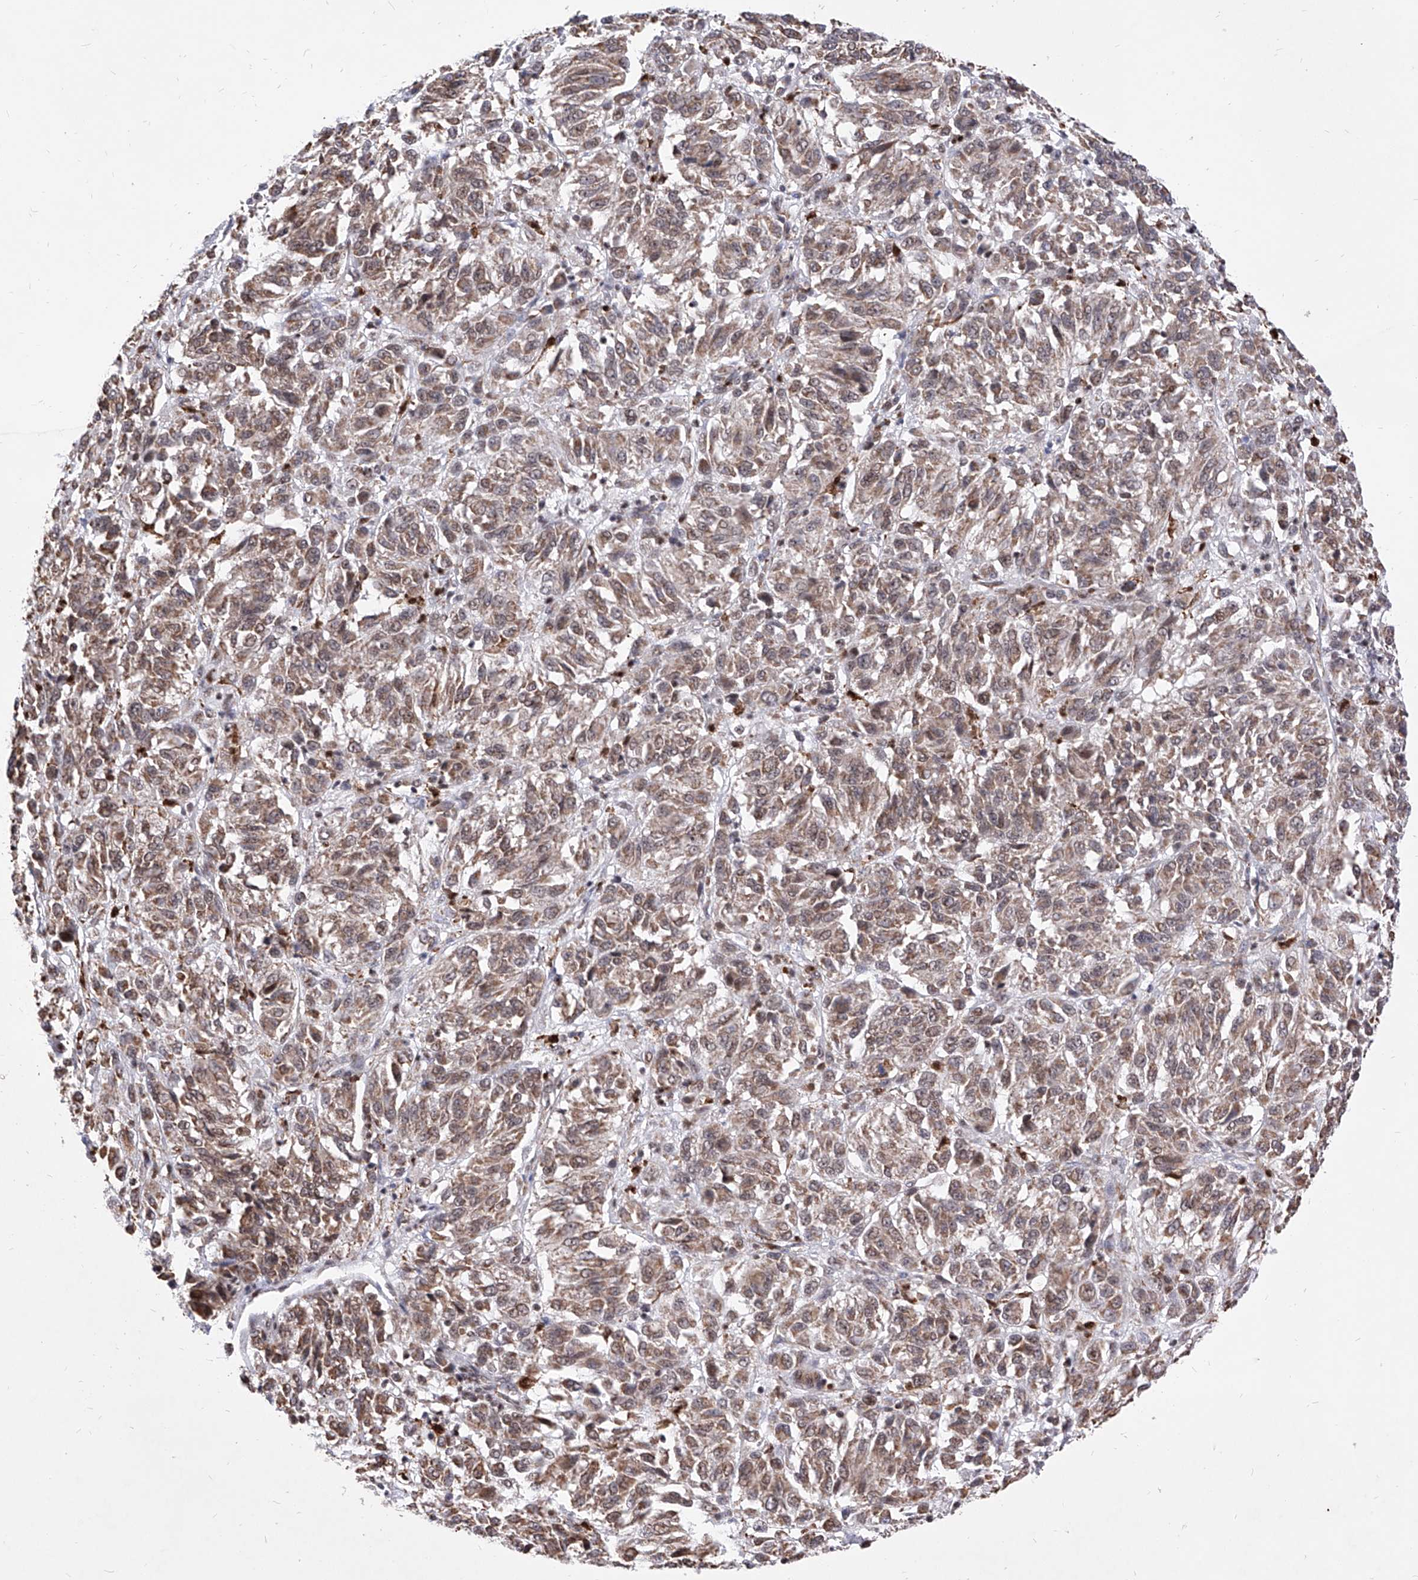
{"staining": {"intensity": "weak", "quantity": ">75%", "location": "cytoplasmic/membranous,nuclear"}, "tissue": "melanoma", "cell_type": "Tumor cells", "image_type": "cancer", "snomed": [{"axis": "morphology", "description": "Malignant melanoma, Metastatic site"}, {"axis": "topography", "description": "Lung"}], "caption": "Immunohistochemistry photomicrograph of melanoma stained for a protein (brown), which shows low levels of weak cytoplasmic/membranous and nuclear staining in approximately >75% of tumor cells.", "gene": "PHF5A", "patient": {"sex": "male", "age": 64}}